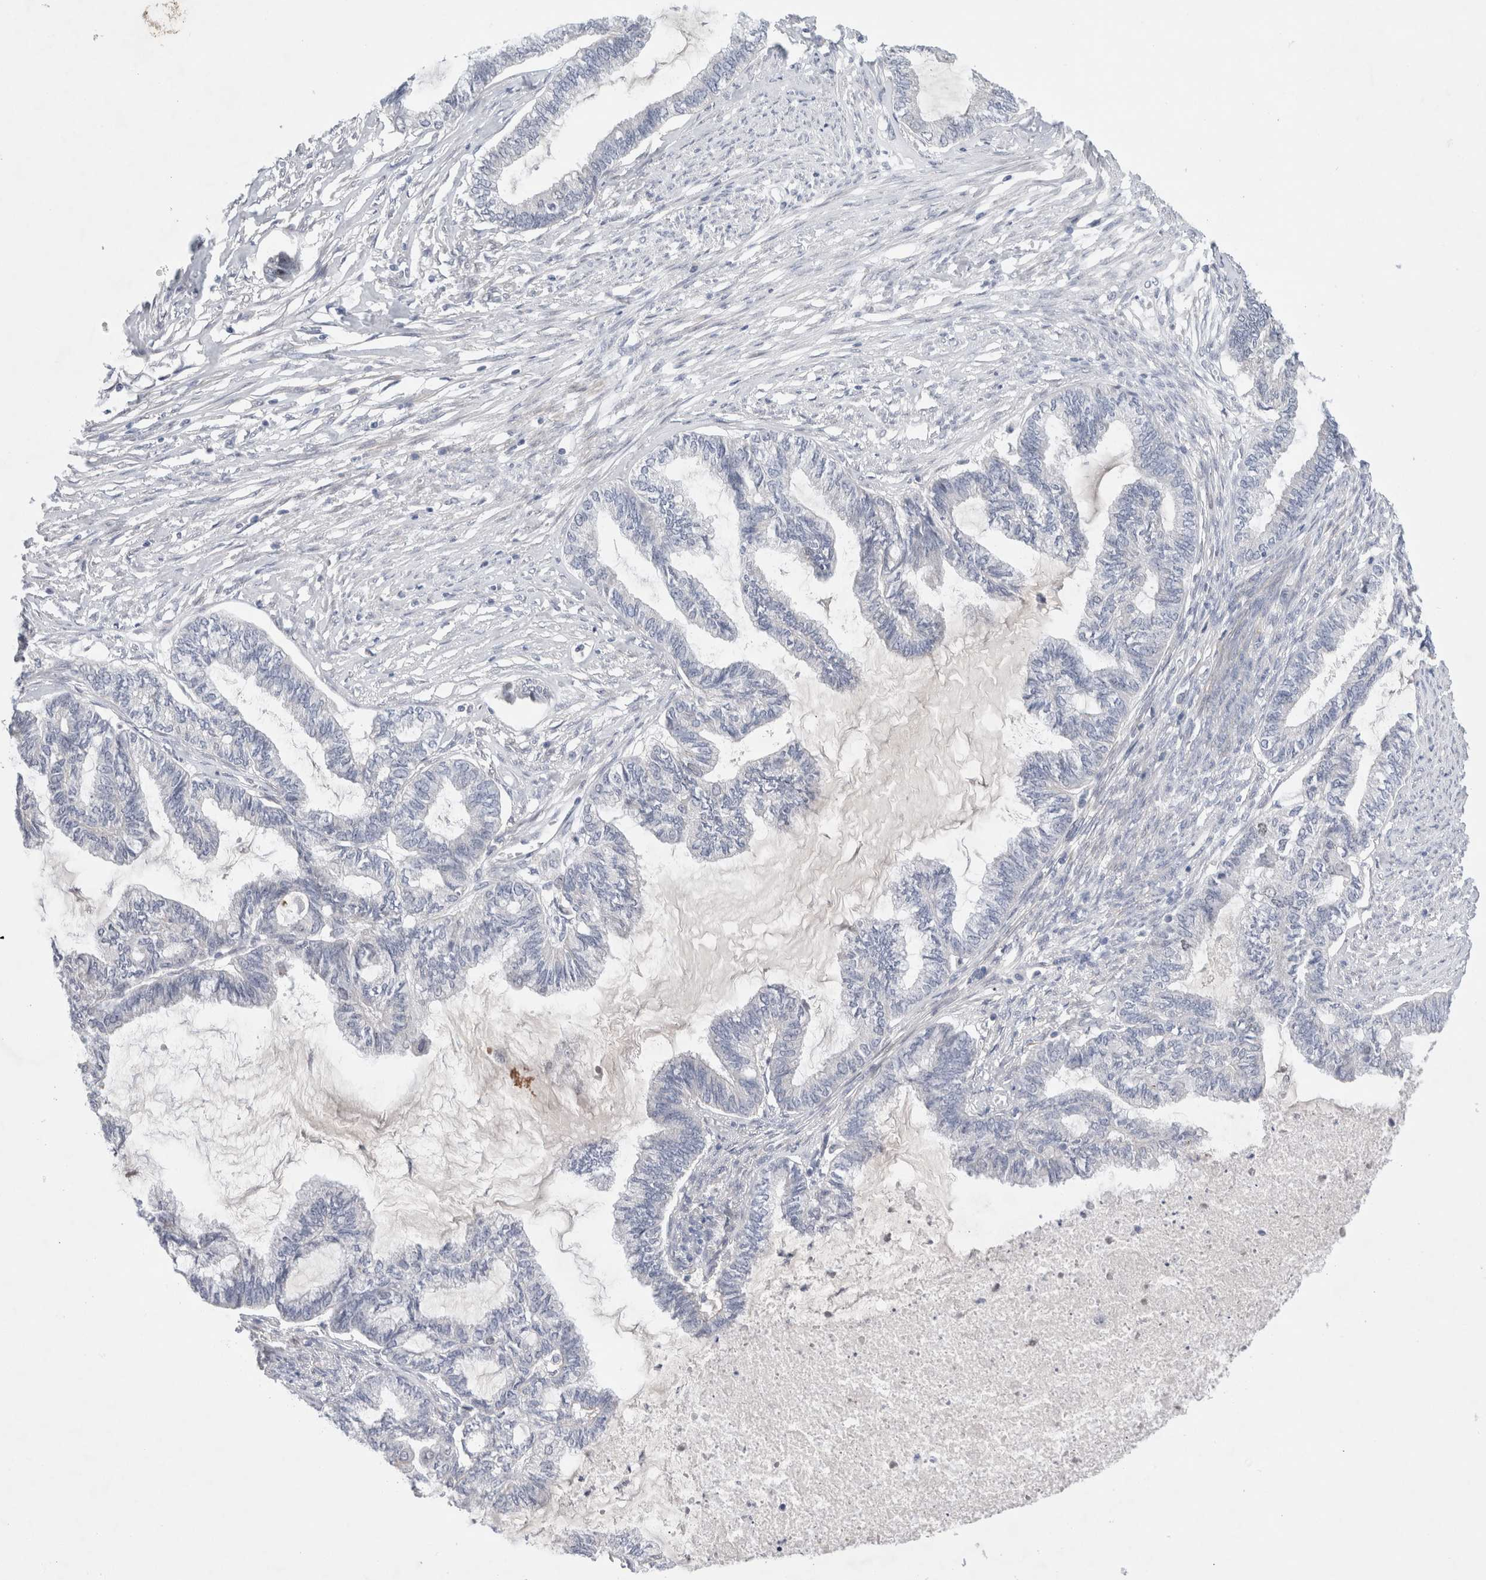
{"staining": {"intensity": "negative", "quantity": "none", "location": "none"}, "tissue": "endometrial cancer", "cell_type": "Tumor cells", "image_type": "cancer", "snomed": [{"axis": "morphology", "description": "Adenocarcinoma, NOS"}, {"axis": "topography", "description": "Endometrium"}], "caption": "Endometrial cancer was stained to show a protein in brown. There is no significant positivity in tumor cells.", "gene": "KNL1", "patient": {"sex": "female", "age": 86}}